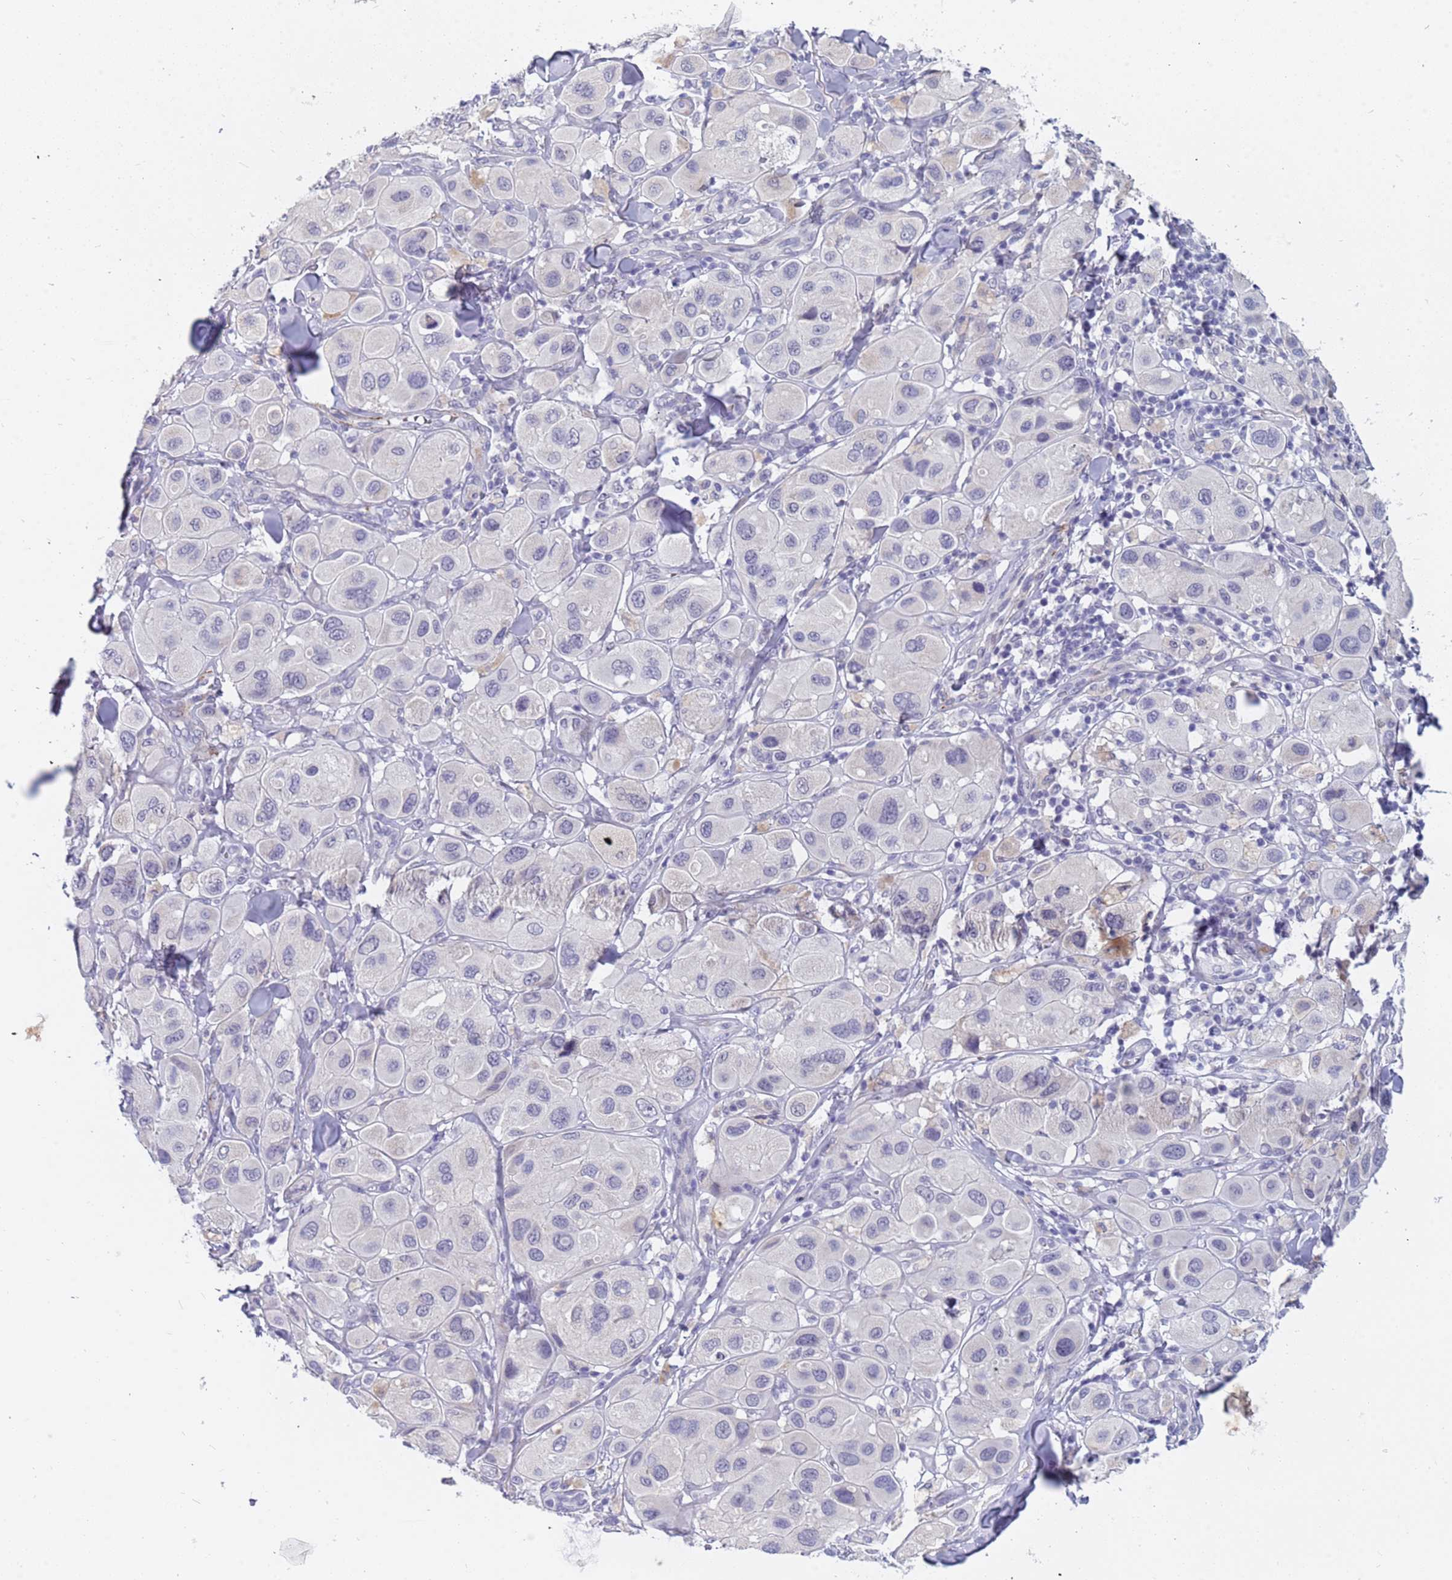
{"staining": {"intensity": "negative", "quantity": "none", "location": "none"}, "tissue": "melanoma", "cell_type": "Tumor cells", "image_type": "cancer", "snomed": [{"axis": "morphology", "description": "Malignant melanoma, Metastatic site"}, {"axis": "topography", "description": "Skin"}], "caption": "Malignant melanoma (metastatic site) was stained to show a protein in brown. There is no significant positivity in tumor cells.", "gene": "CXorf65", "patient": {"sex": "male", "age": 41}}